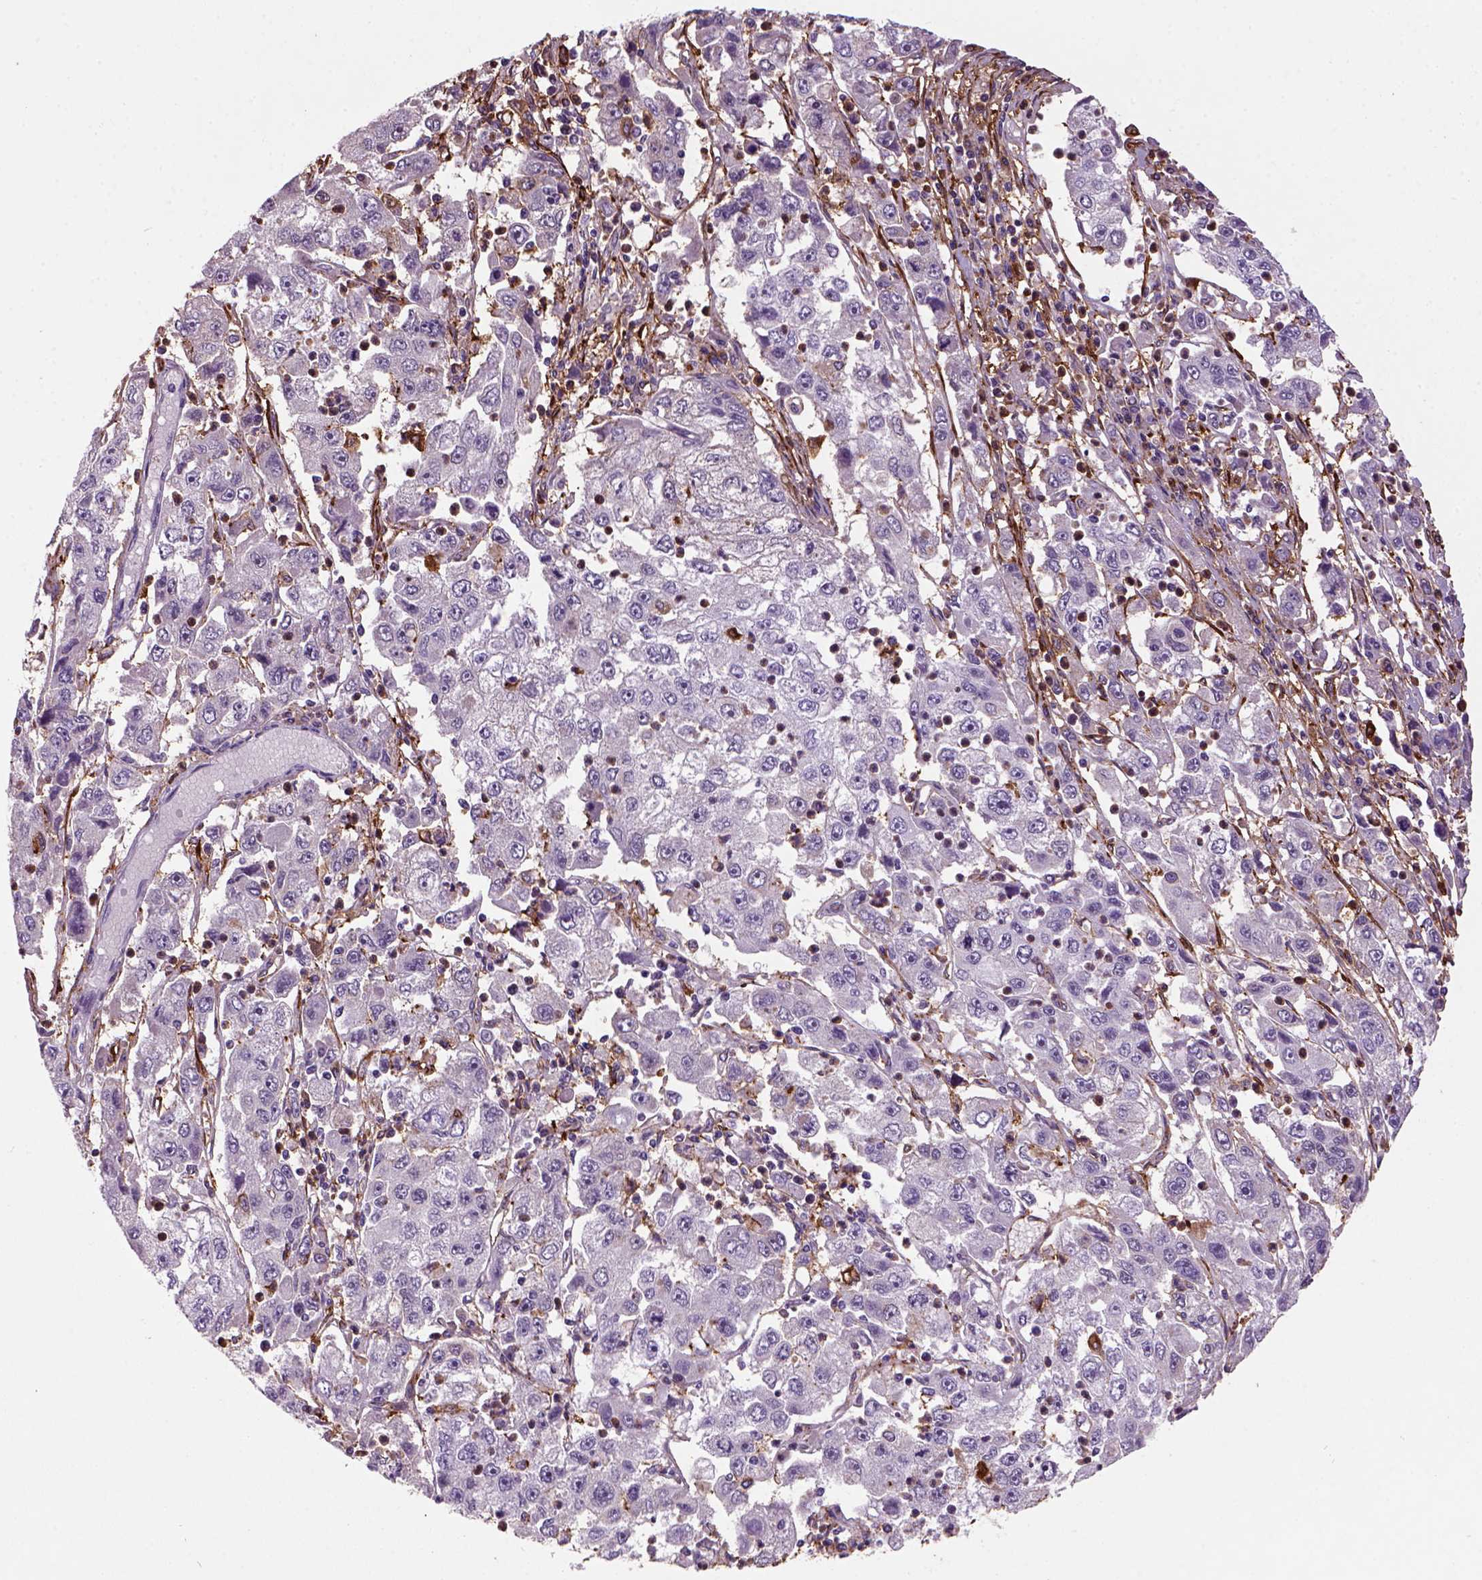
{"staining": {"intensity": "negative", "quantity": "none", "location": "none"}, "tissue": "cervical cancer", "cell_type": "Tumor cells", "image_type": "cancer", "snomed": [{"axis": "morphology", "description": "Squamous cell carcinoma, NOS"}, {"axis": "topography", "description": "Cervix"}], "caption": "Micrograph shows no significant protein positivity in tumor cells of cervical cancer (squamous cell carcinoma). Nuclei are stained in blue.", "gene": "MARCKS", "patient": {"sex": "female", "age": 36}}